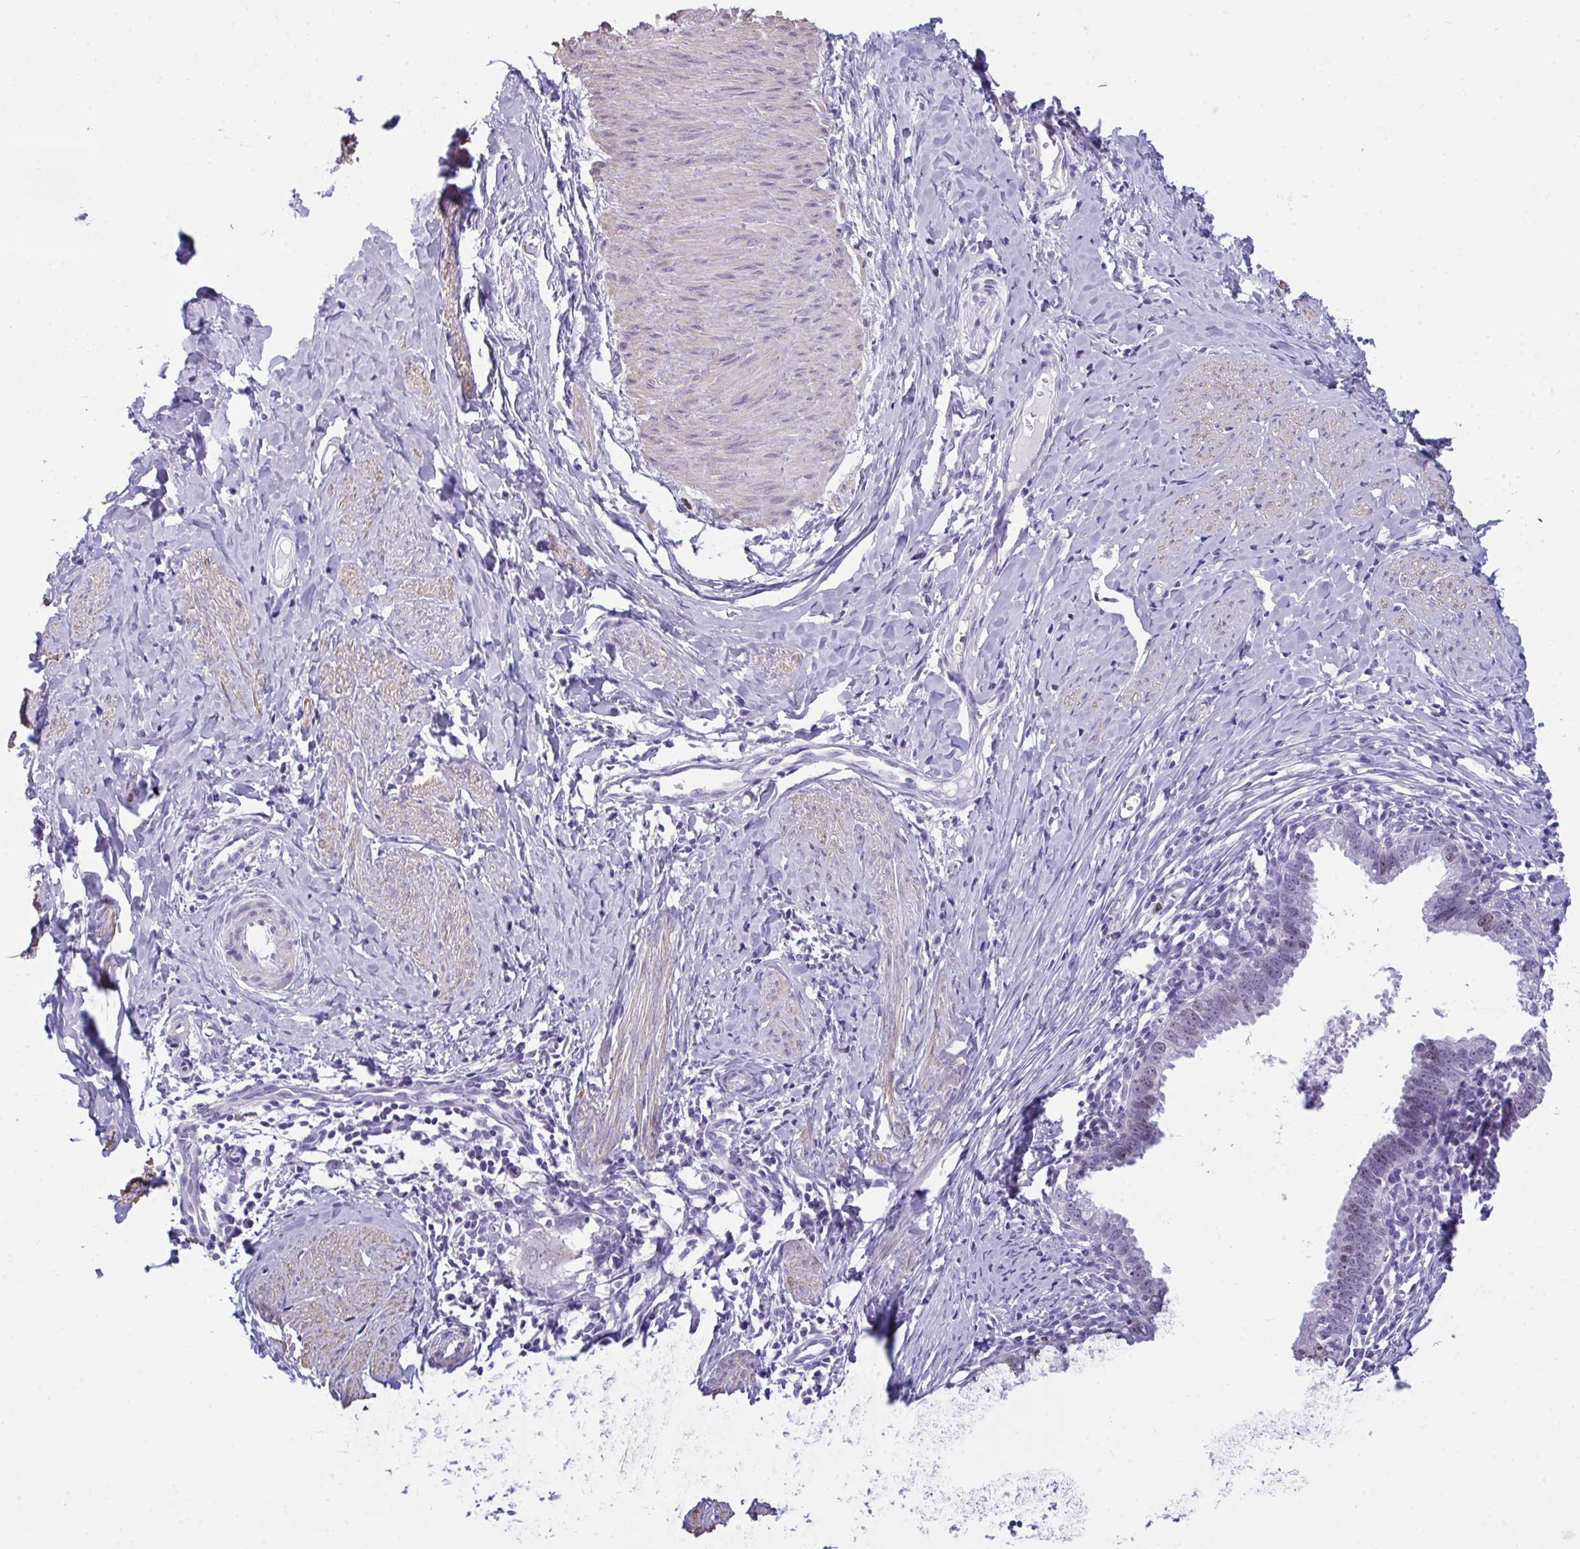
{"staining": {"intensity": "moderate", "quantity": "<25%", "location": "nuclear"}, "tissue": "cervical cancer", "cell_type": "Tumor cells", "image_type": "cancer", "snomed": [{"axis": "morphology", "description": "Adenocarcinoma, NOS"}, {"axis": "topography", "description": "Cervix"}], "caption": "An immunohistochemistry (IHC) histopathology image of neoplastic tissue is shown. Protein staining in brown labels moderate nuclear positivity in cervical cancer (adenocarcinoma) within tumor cells. Using DAB (brown) and hematoxylin (blue) stains, captured at high magnification using brightfield microscopy.", "gene": "SUZ12", "patient": {"sex": "female", "age": 36}}